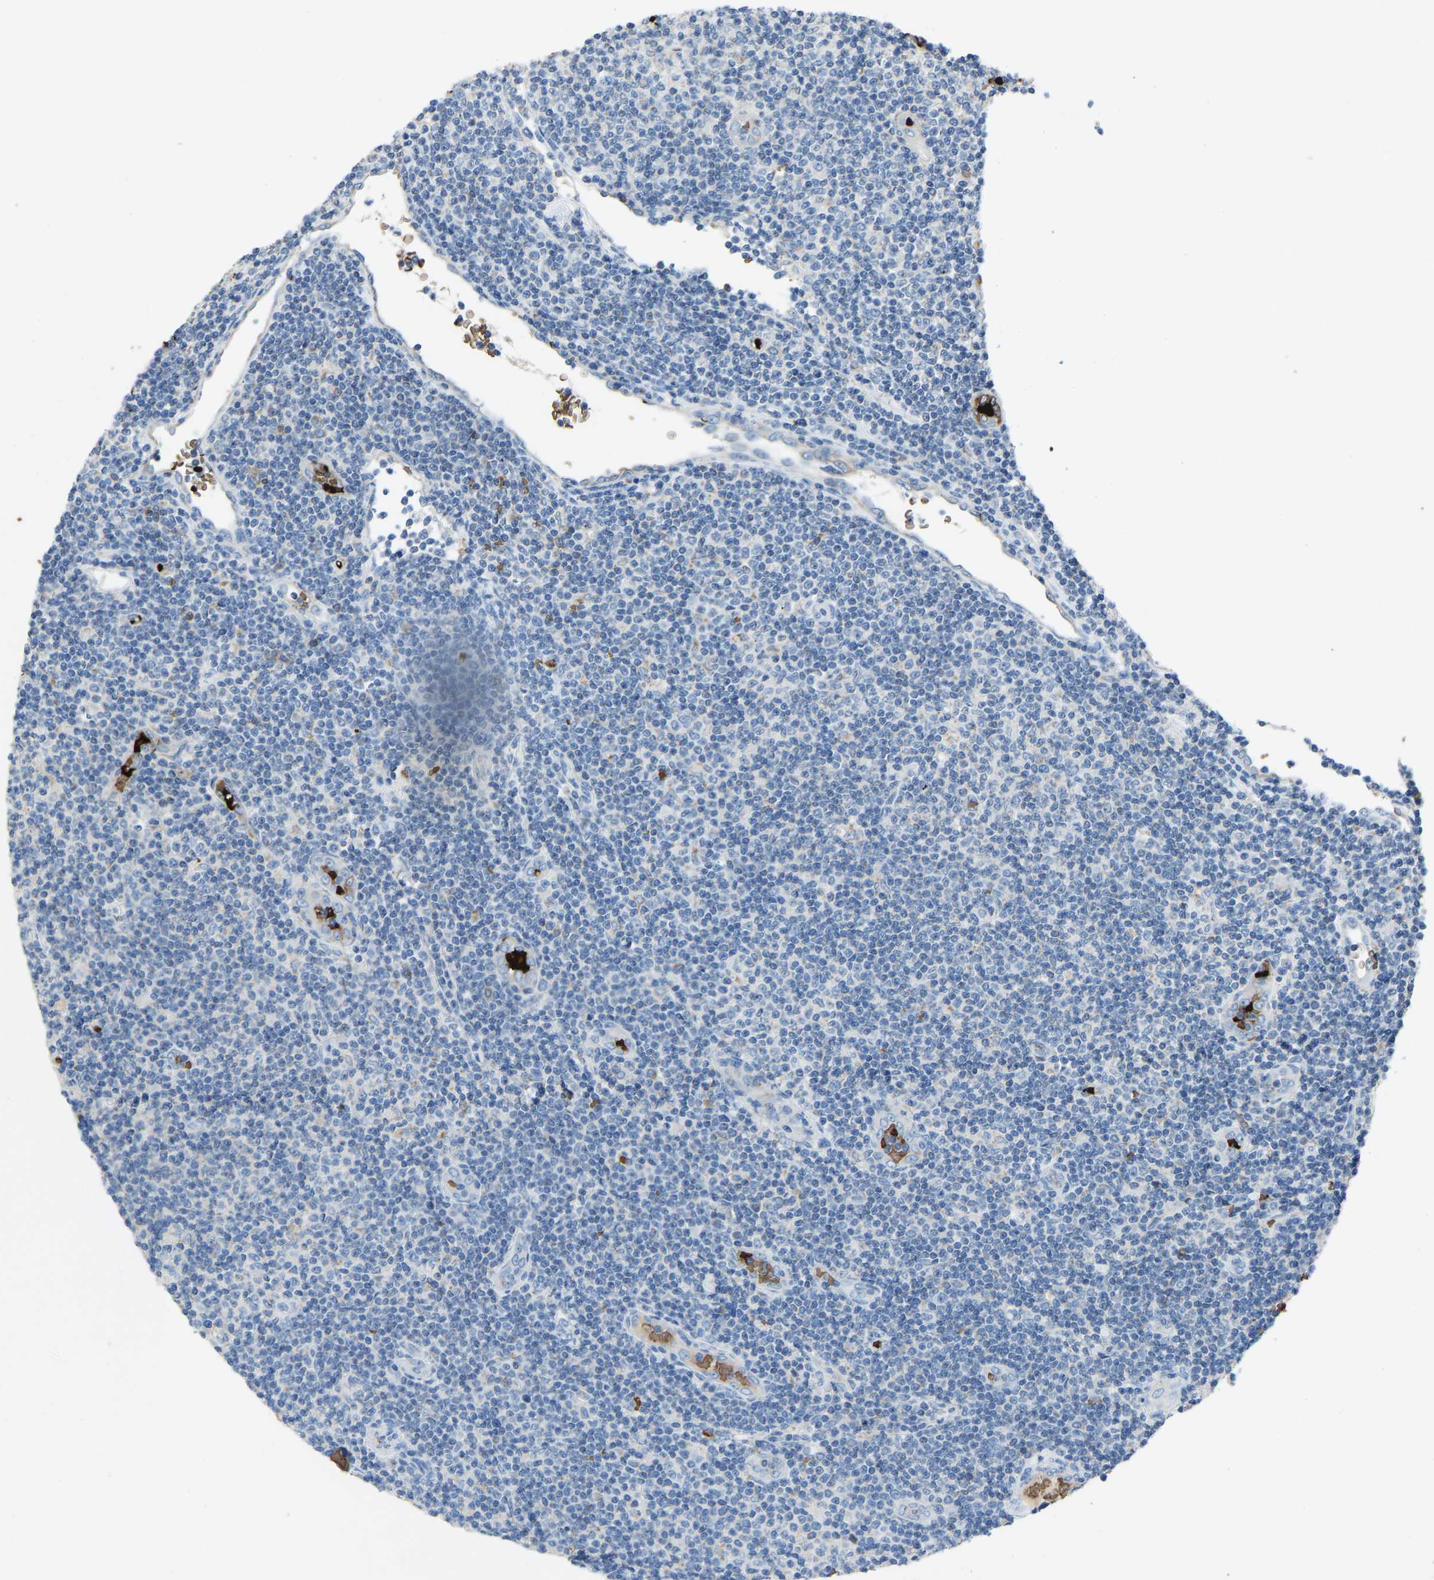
{"staining": {"intensity": "negative", "quantity": "none", "location": "none"}, "tissue": "lymphoma", "cell_type": "Tumor cells", "image_type": "cancer", "snomed": [{"axis": "morphology", "description": "Malignant lymphoma, non-Hodgkin's type, Low grade"}, {"axis": "topography", "description": "Lymph node"}], "caption": "A histopathology image of malignant lymphoma, non-Hodgkin's type (low-grade) stained for a protein displays no brown staining in tumor cells.", "gene": "PIGS", "patient": {"sex": "male", "age": 83}}